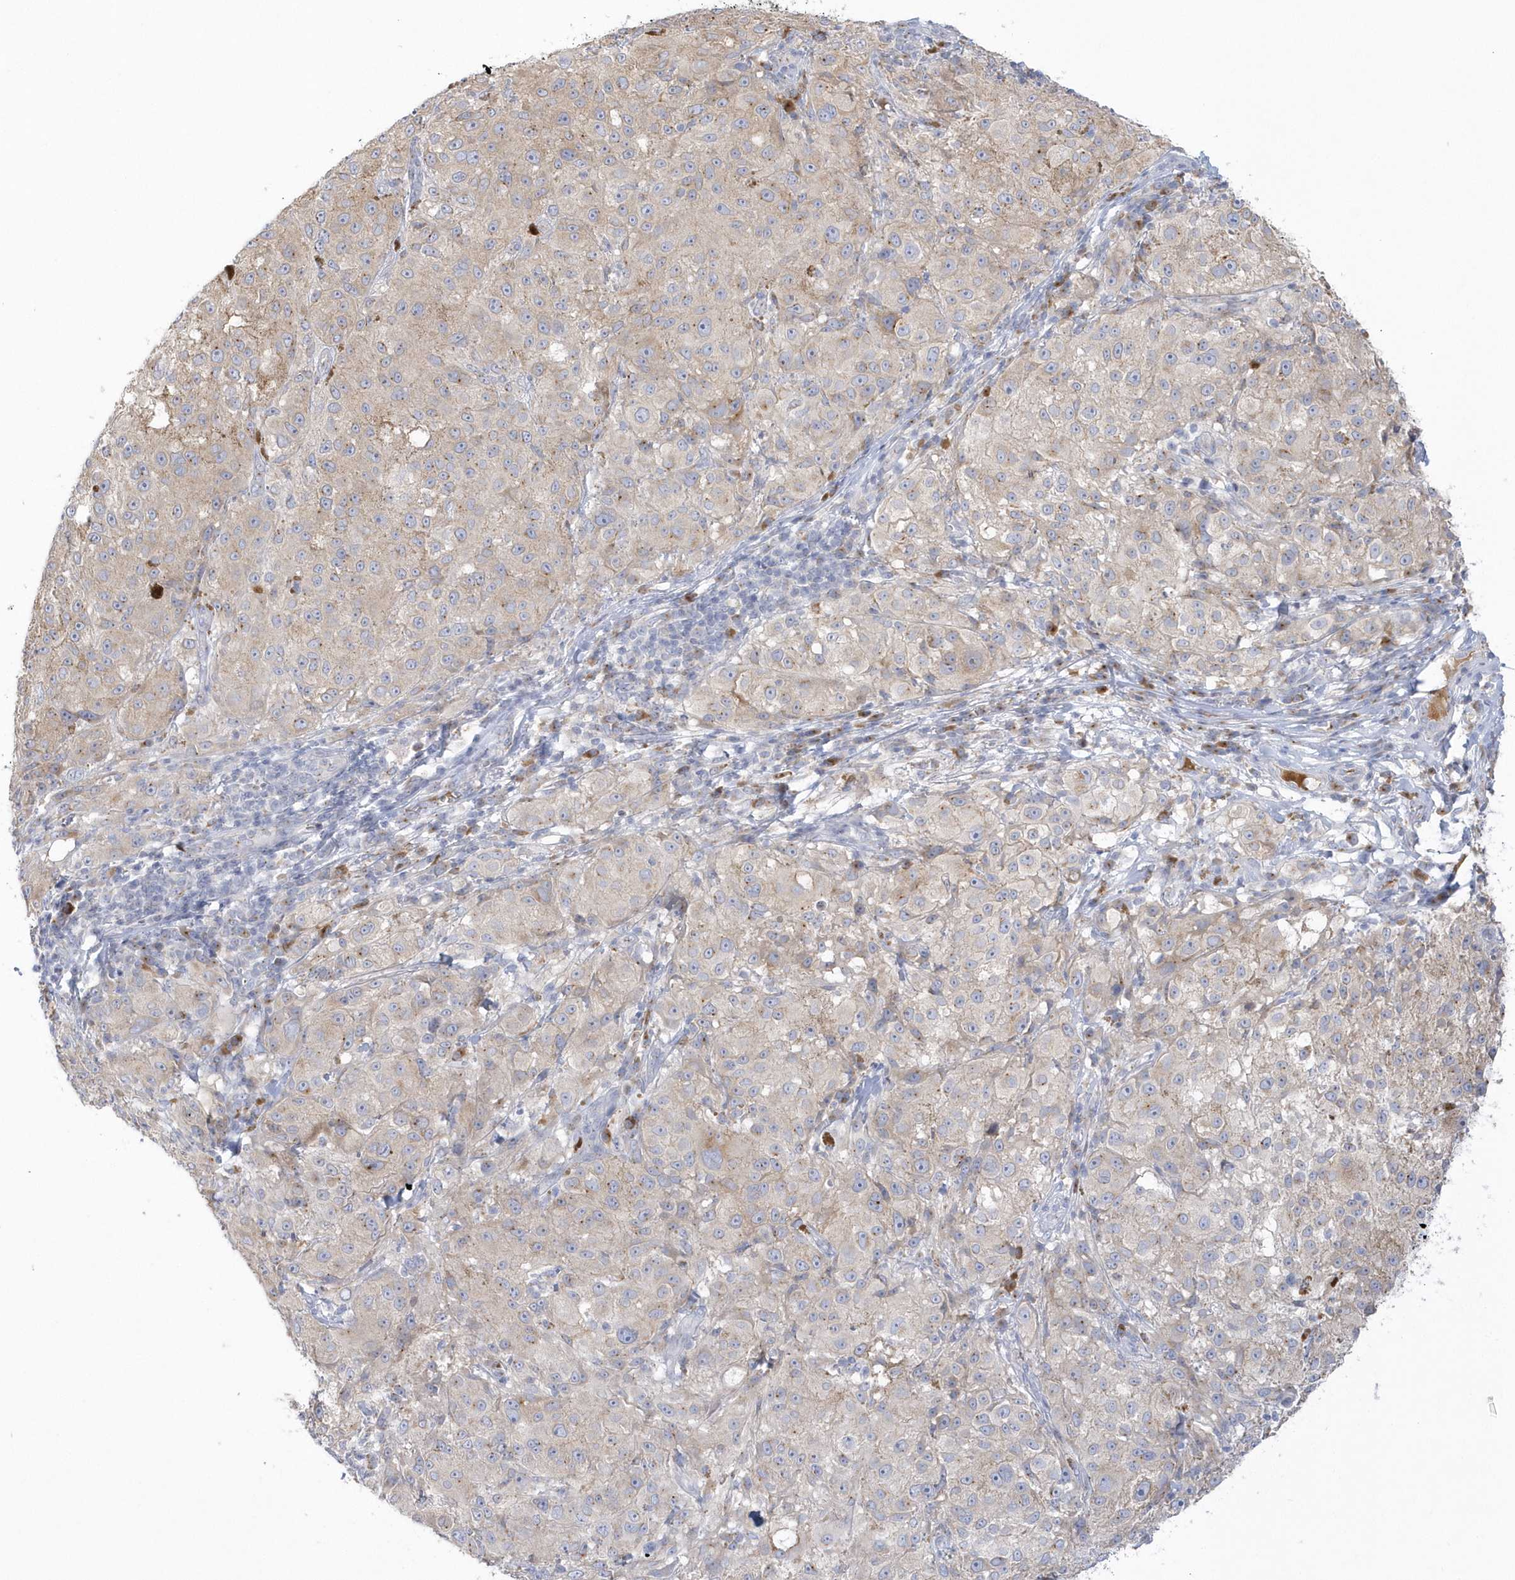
{"staining": {"intensity": "negative", "quantity": "none", "location": "none"}, "tissue": "melanoma", "cell_type": "Tumor cells", "image_type": "cancer", "snomed": [{"axis": "morphology", "description": "Necrosis, NOS"}, {"axis": "morphology", "description": "Malignant melanoma, NOS"}, {"axis": "topography", "description": "Skin"}], "caption": "The photomicrograph demonstrates no significant expression in tumor cells of malignant melanoma. (IHC, brightfield microscopy, high magnification).", "gene": "SEMA3D", "patient": {"sex": "female", "age": 87}}